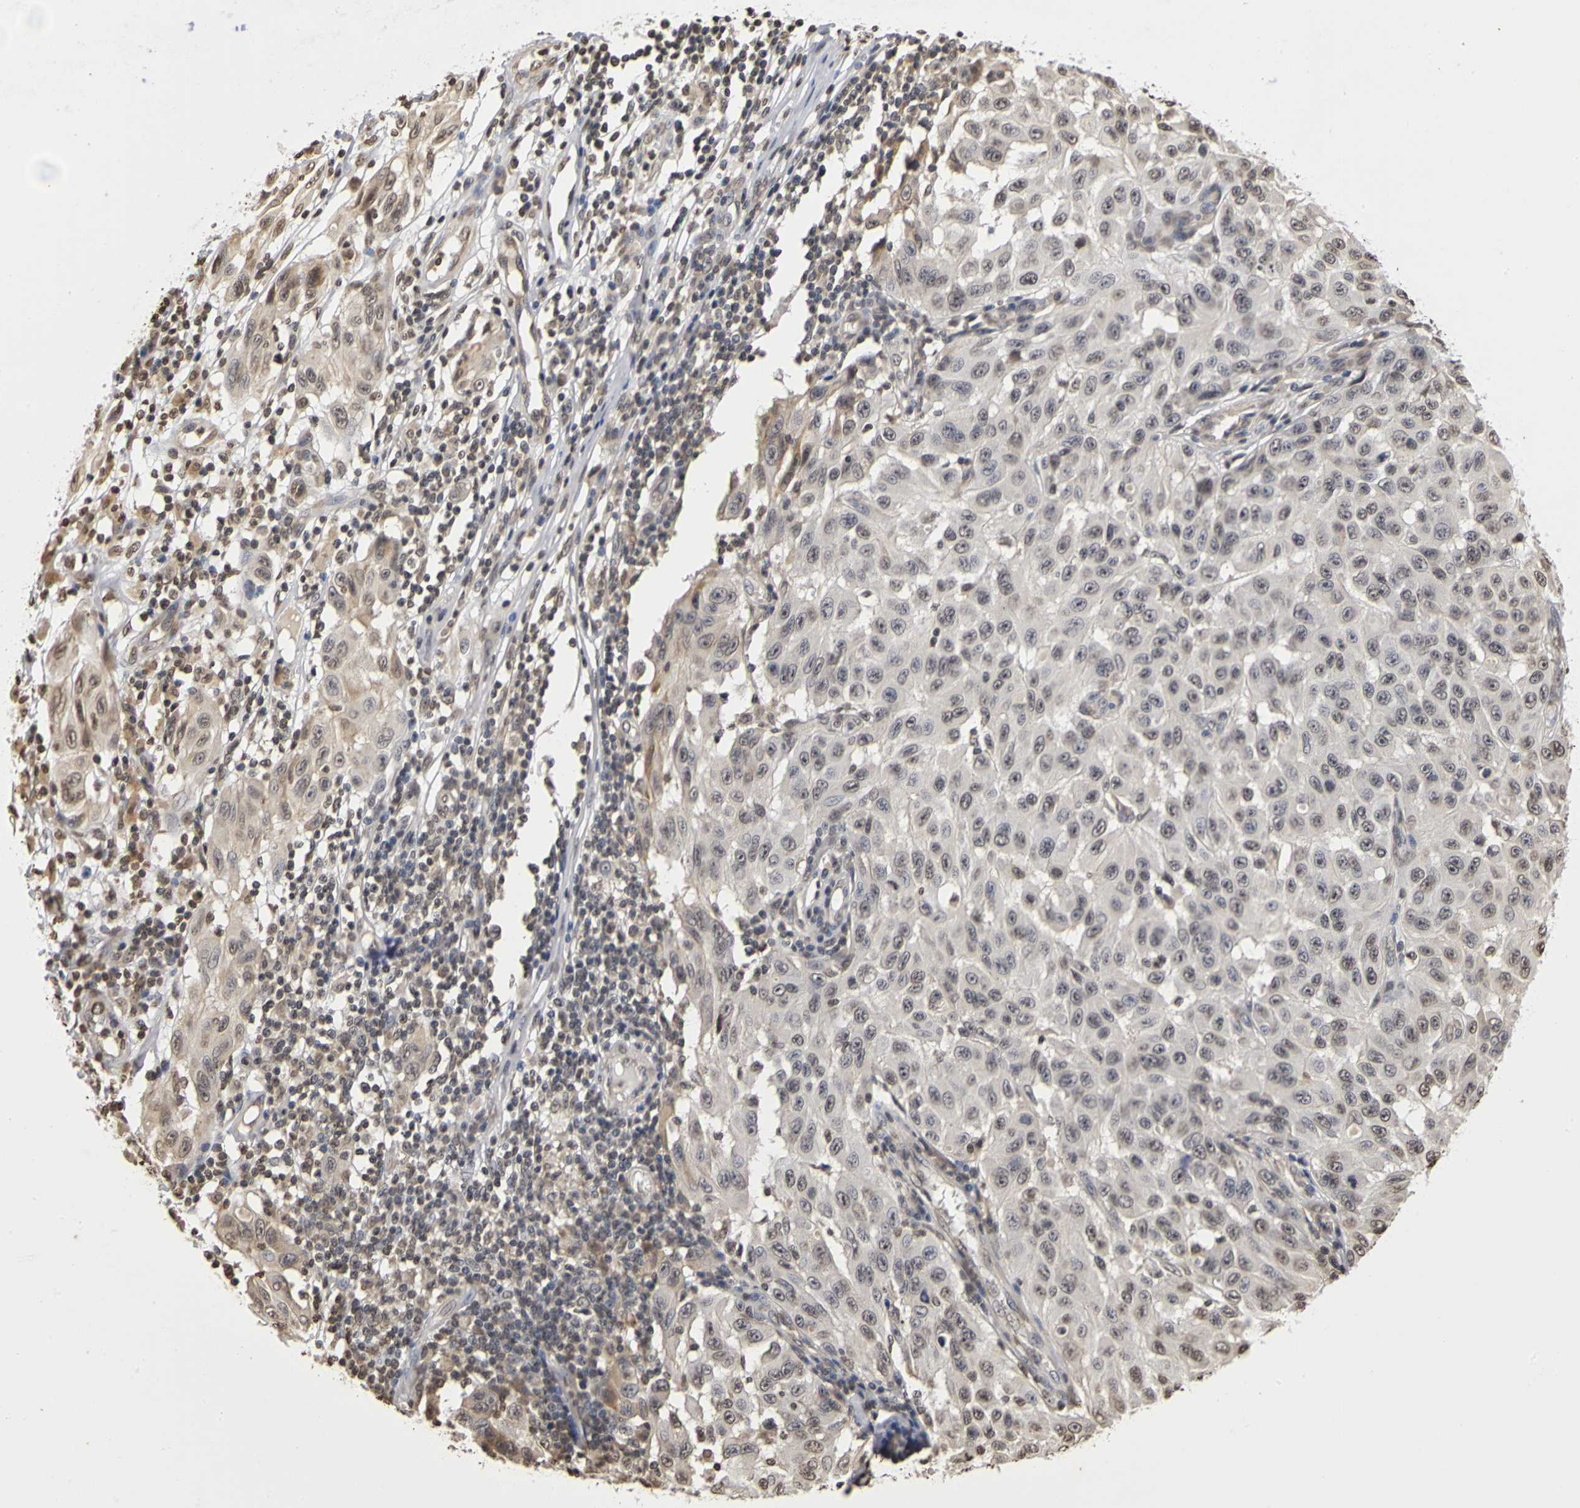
{"staining": {"intensity": "weak", "quantity": "<25%", "location": "nuclear"}, "tissue": "melanoma", "cell_type": "Tumor cells", "image_type": "cancer", "snomed": [{"axis": "morphology", "description": "Malignant melanoma, NOS"}, {"axis": "topography", "description": "Skin"}], "caption": "Image shows no protein staining in tumor cells of melanoma tissue. (DAB IHC, high magnification).", "gene": "ERCC2", "patient": {"sex": "male", "age": 30}}